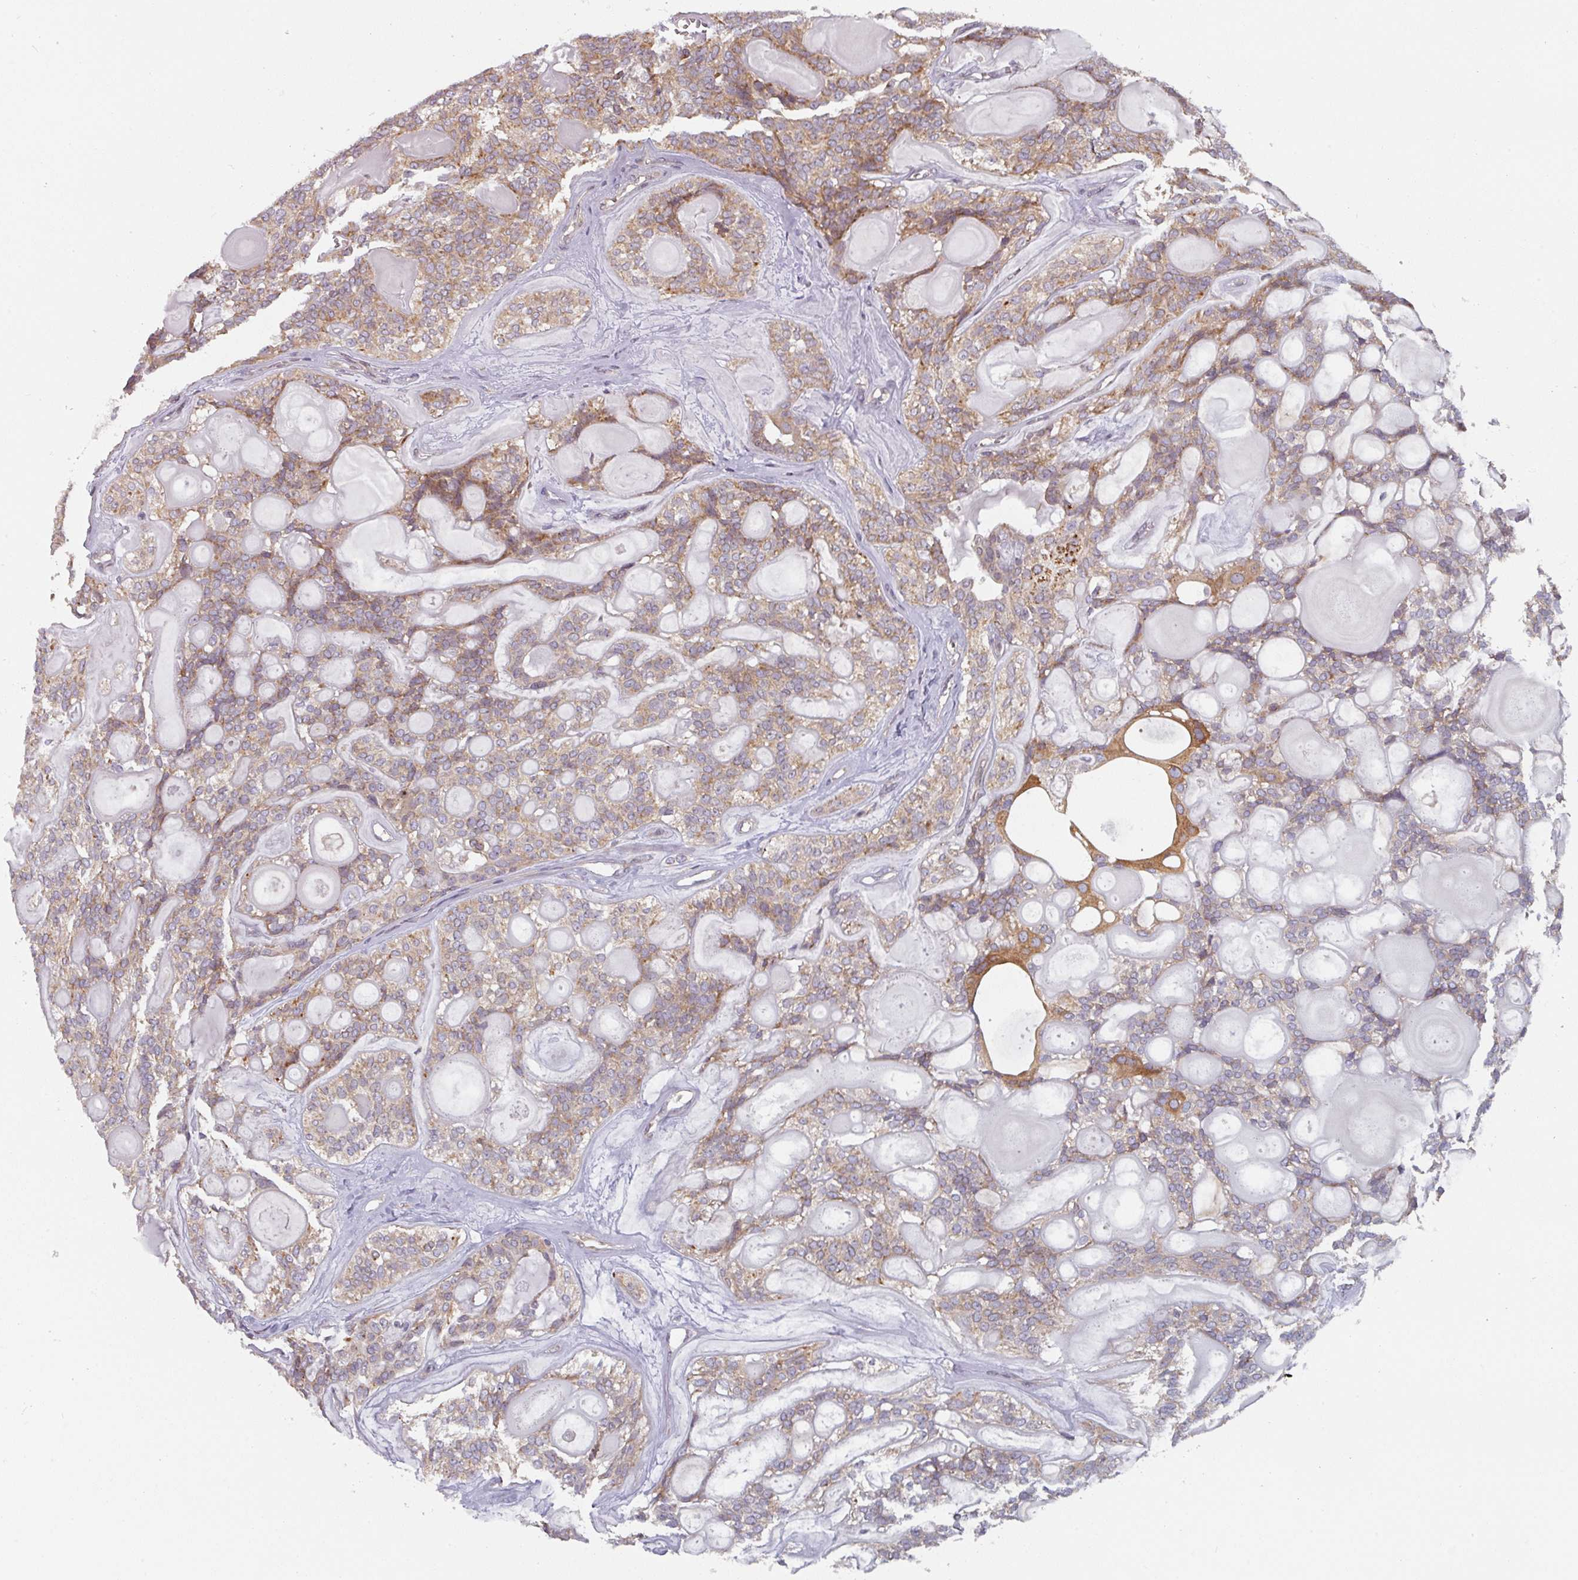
{"staining": {"intensity": "moderate", "quantity": "25%-75%", "location": "cytoplasmic/membranous"}, "tissue": "head and neck cancer", "cell_type": "Tumor cells", "image_type": "cancer", "snomed": [{"axis": "morphology", "description": "Adenocarcinoma, NOS"}, {"axis": "topography", "description": "Head-Neck"}], "caption": "The photomicrograph shows staining of head and neck cancer (adenocarcinoma), revealing moderate cytoplasmic/membranous protein positivity (brown color) within tumor cells.", "gene": "TAPT1", "patient": {"sex": "male", "age": 66}}